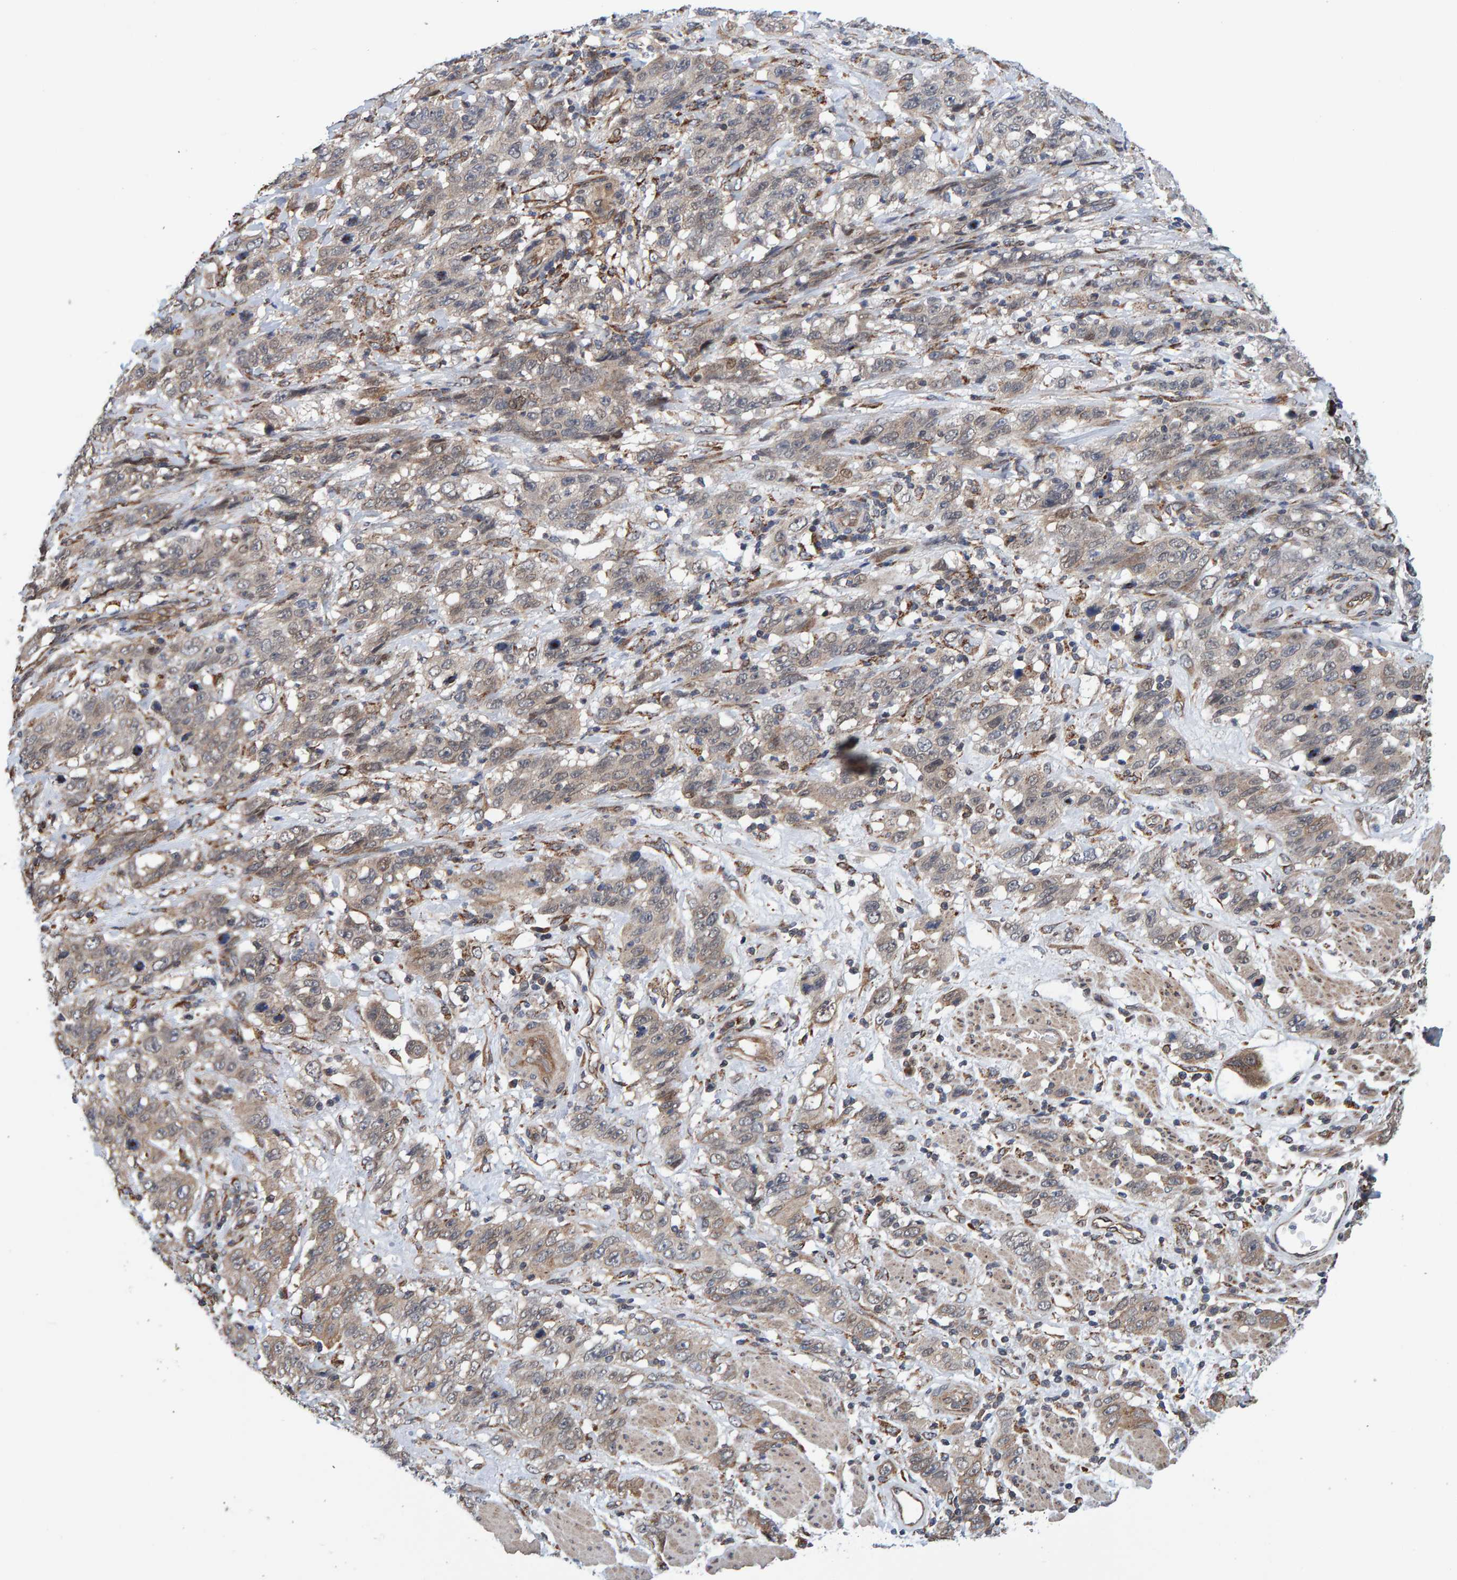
{"staining": {"intensity": "weak", "quantity": "<25%", "location": "cytoplasmic/membranous"}, "tissue": "stomach cancer", "cell_type": "Tumor cells", "image_type": "cancer", "snomed": [{"axis": "morphology", "description": "Adenocarcinoma, NOS"}, {"axis": "topography", "description": "Stomach"}], "caption": "The photomicrograph shows no significant staining in tumor cells of stomach cancer.", "gene": "SCRN2", "patient": {"sex": "male", "age": 48}}